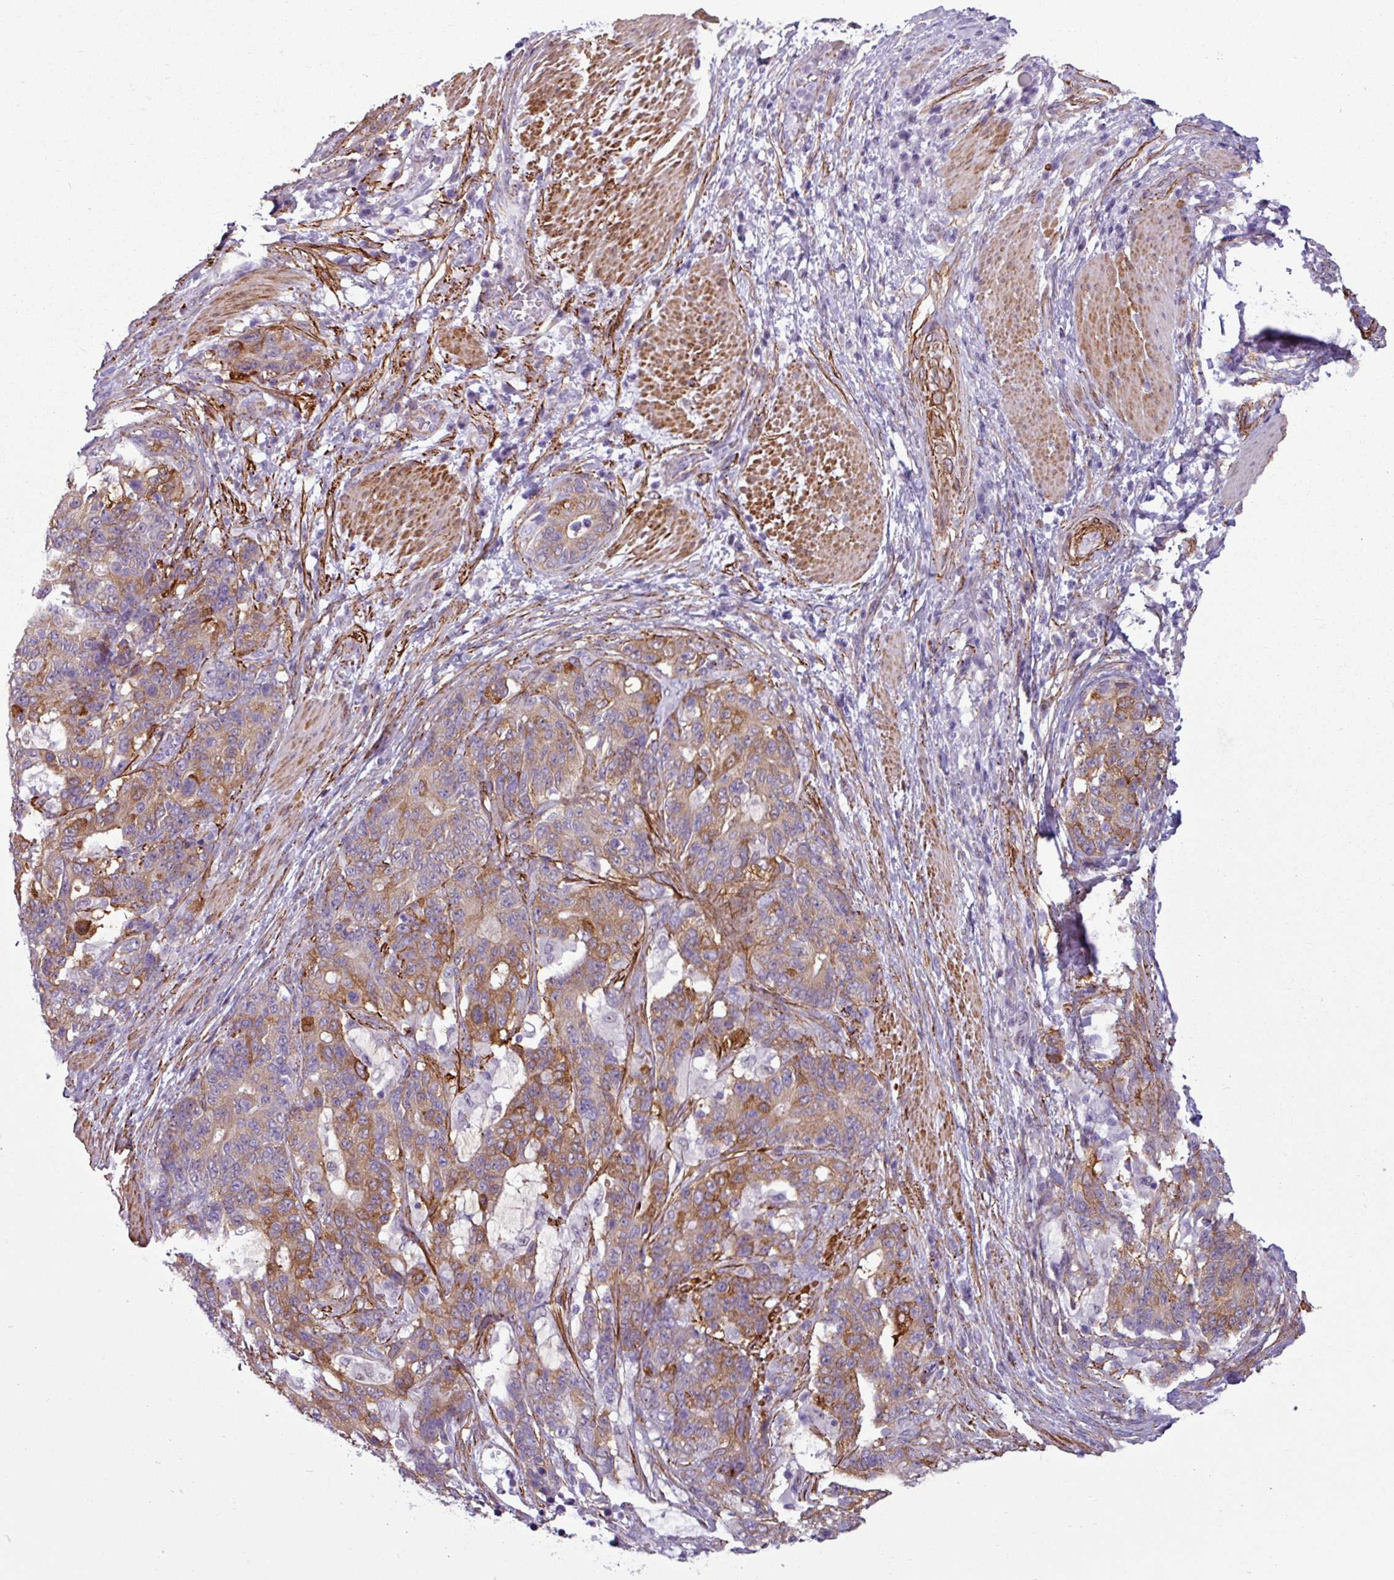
{"staining": {"intensity": "moderate", "quantity": ">75%", "location": "cytoplasmic/membranous"}, "tissue": "stomach cancer", "cell_type": "Tumor cells", "image_type": "cancer", "snomed": [{"axis": "morphology", "description": "Normal tissue, NOS"}, {"axis": "morphology", "description": "Adenocarcinoma, NOS"}, {"axis": "topography", "description": "Stomach"}], "caption": "A brown stain highlights moderate cytoplasmic/membranous positivity of a protein in stomach cancer (adenocarcinoma) tumor cells. (Brightfield microscopy of DAB IHC at high magnification).", "gene": "ATP10A", "patient": {"sex": "female", "age": 64}}